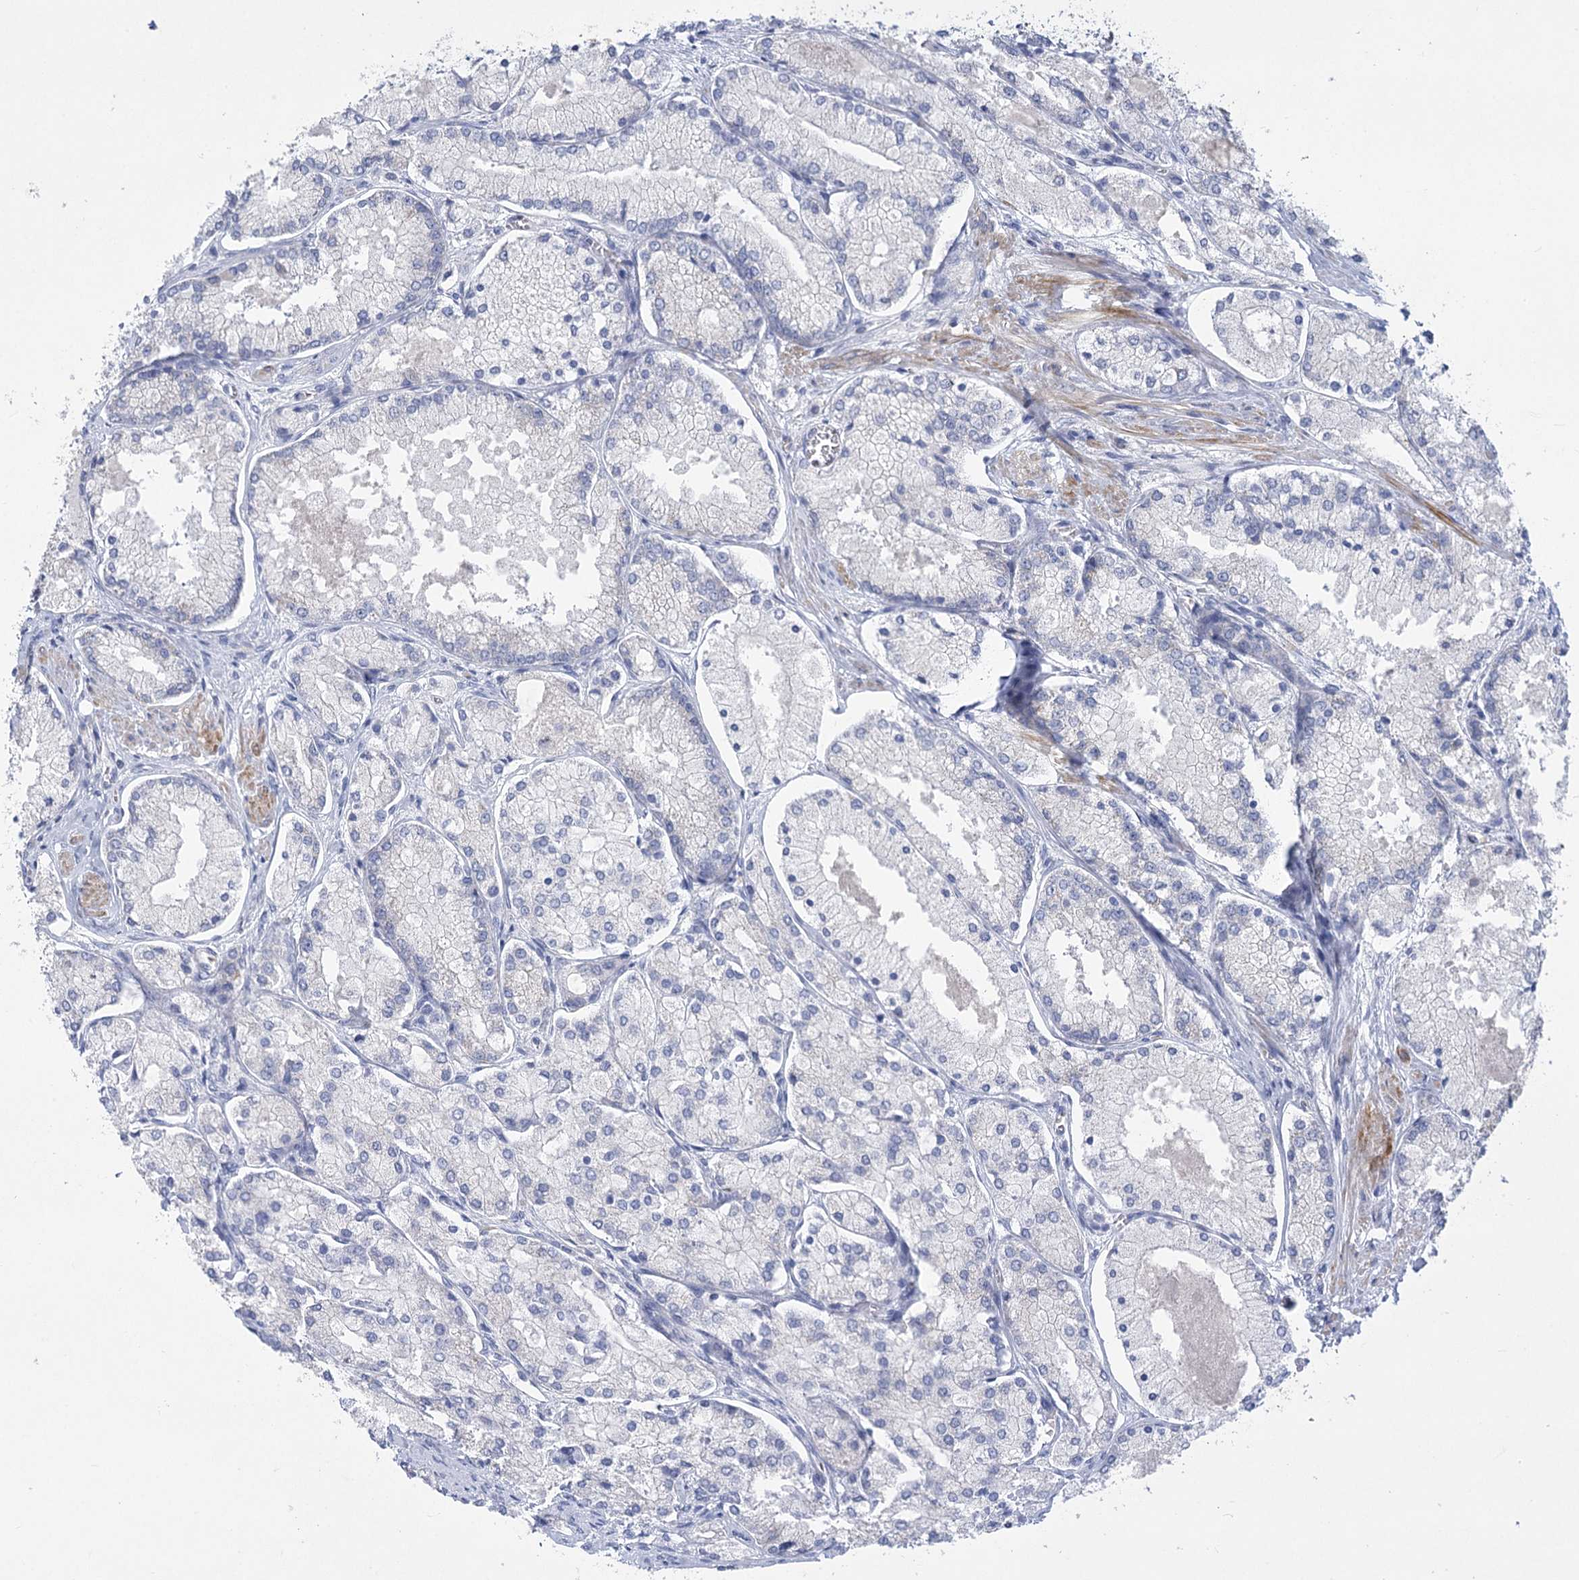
{"staining": {"intensity": "negative", "quantity": "none", "location": "none"}, "tissue": "prostate cancer", "cell_type": "Tumor cells", "image_type": "cancer", "snomed": [{"axis": "morphology", "description": "Adenocarcinoma, Low grade"}, {"axis": "topography", "description": "Prostate"}], "caption": "Adenocarcinoma (low-grade) (prostate) was stained to show a protein in brown. There is no significant expression in tumor cells. Nuclei are stained in blue.", "gene": "DHTKD1", "patient": {"sex": "male", "age": 74}}